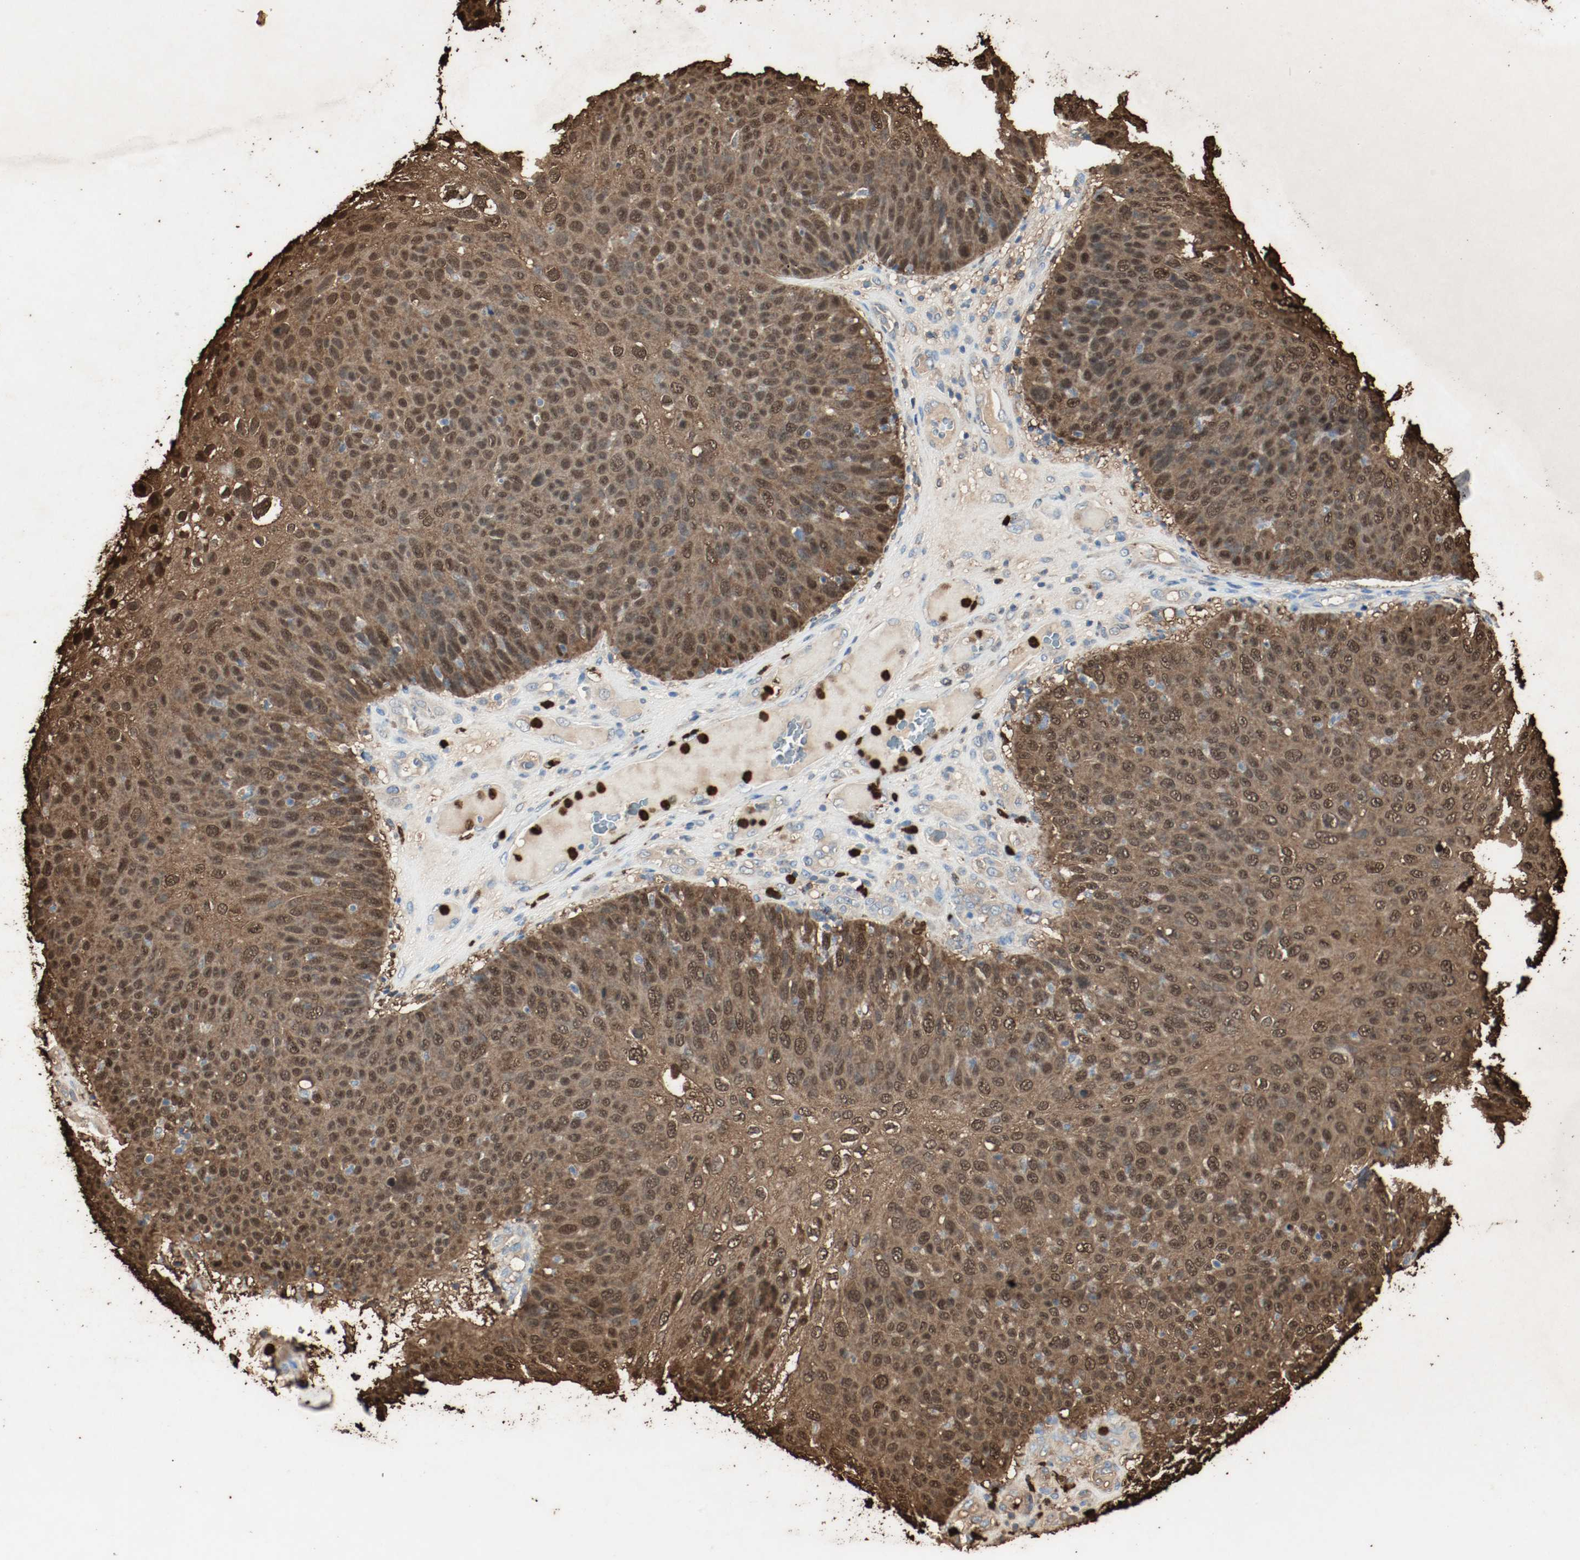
{"staining": {"intensity": "strong", "quantity": ">75%", "location": "cytoplasmic/membranous,nuclear"}, "tissue": "skin cancer", "cell_type": "Tumor cells", "image_type": "cancer", "snomed": [{"axis": "morphology", "description": "Squamous cell carcinoma, NOS"}, {"axis": "topography", "description": "Skin"}], "caption": "Immunohistochemistry micrograph of neoplastic tissue: human skin cancer (squamous cell carcinoma) stained using IHC displays high levels of strong protein expression localized specifically in the cytoplasmic/membranous and nuclear of tumor cells, appearing as a cytoplasmic/membranous and nuclear brown color.", "gene": "S100A9", "patient": {"sex": "male", "age": 87}}